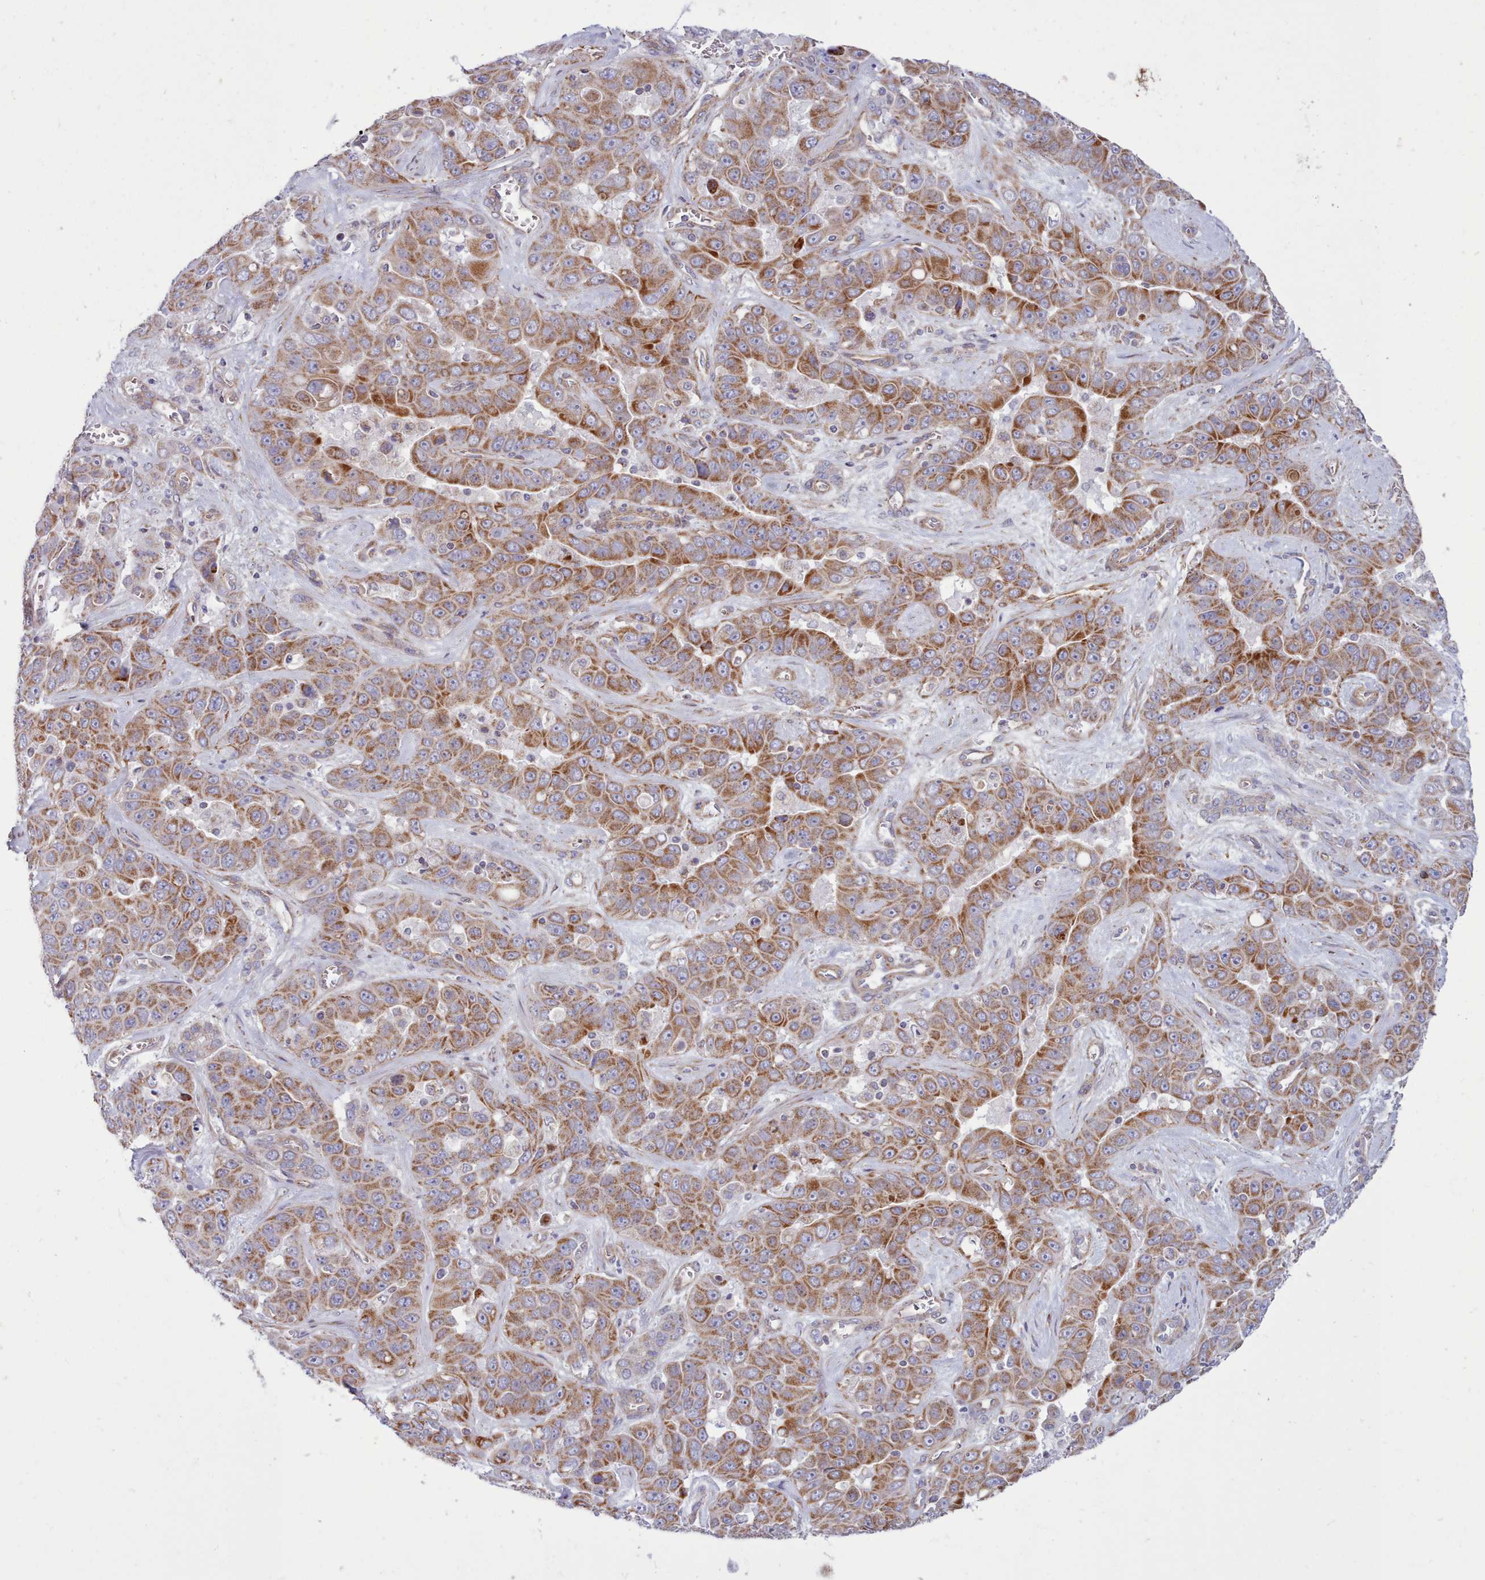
{"staining": {"intensity": "moderate", "quantity": ">75%", "location": "cytoplasmic/membranous"}, "tissue": "liver cancer", "cell_type": "Tumor cells", "image_type": "cancer", "snomed": [{"axis": "morphology", "description": "Cholangiocarcinoma"}, {"axis": "topography", "description": "Liver"}], "caption": "An immunohistochemistry (IHC) photomicrograph of tumor tissue is shown. Protein staining in brown shows moderate cytoplasmic/membranous positivity in cholangiocarcinoma (liver) within tumor cells. (brown staining indicates protein expression, while blue staining denotes nuclei).", "gene": "MRPL21", "patient": {"sex": "female", "age": 52}}